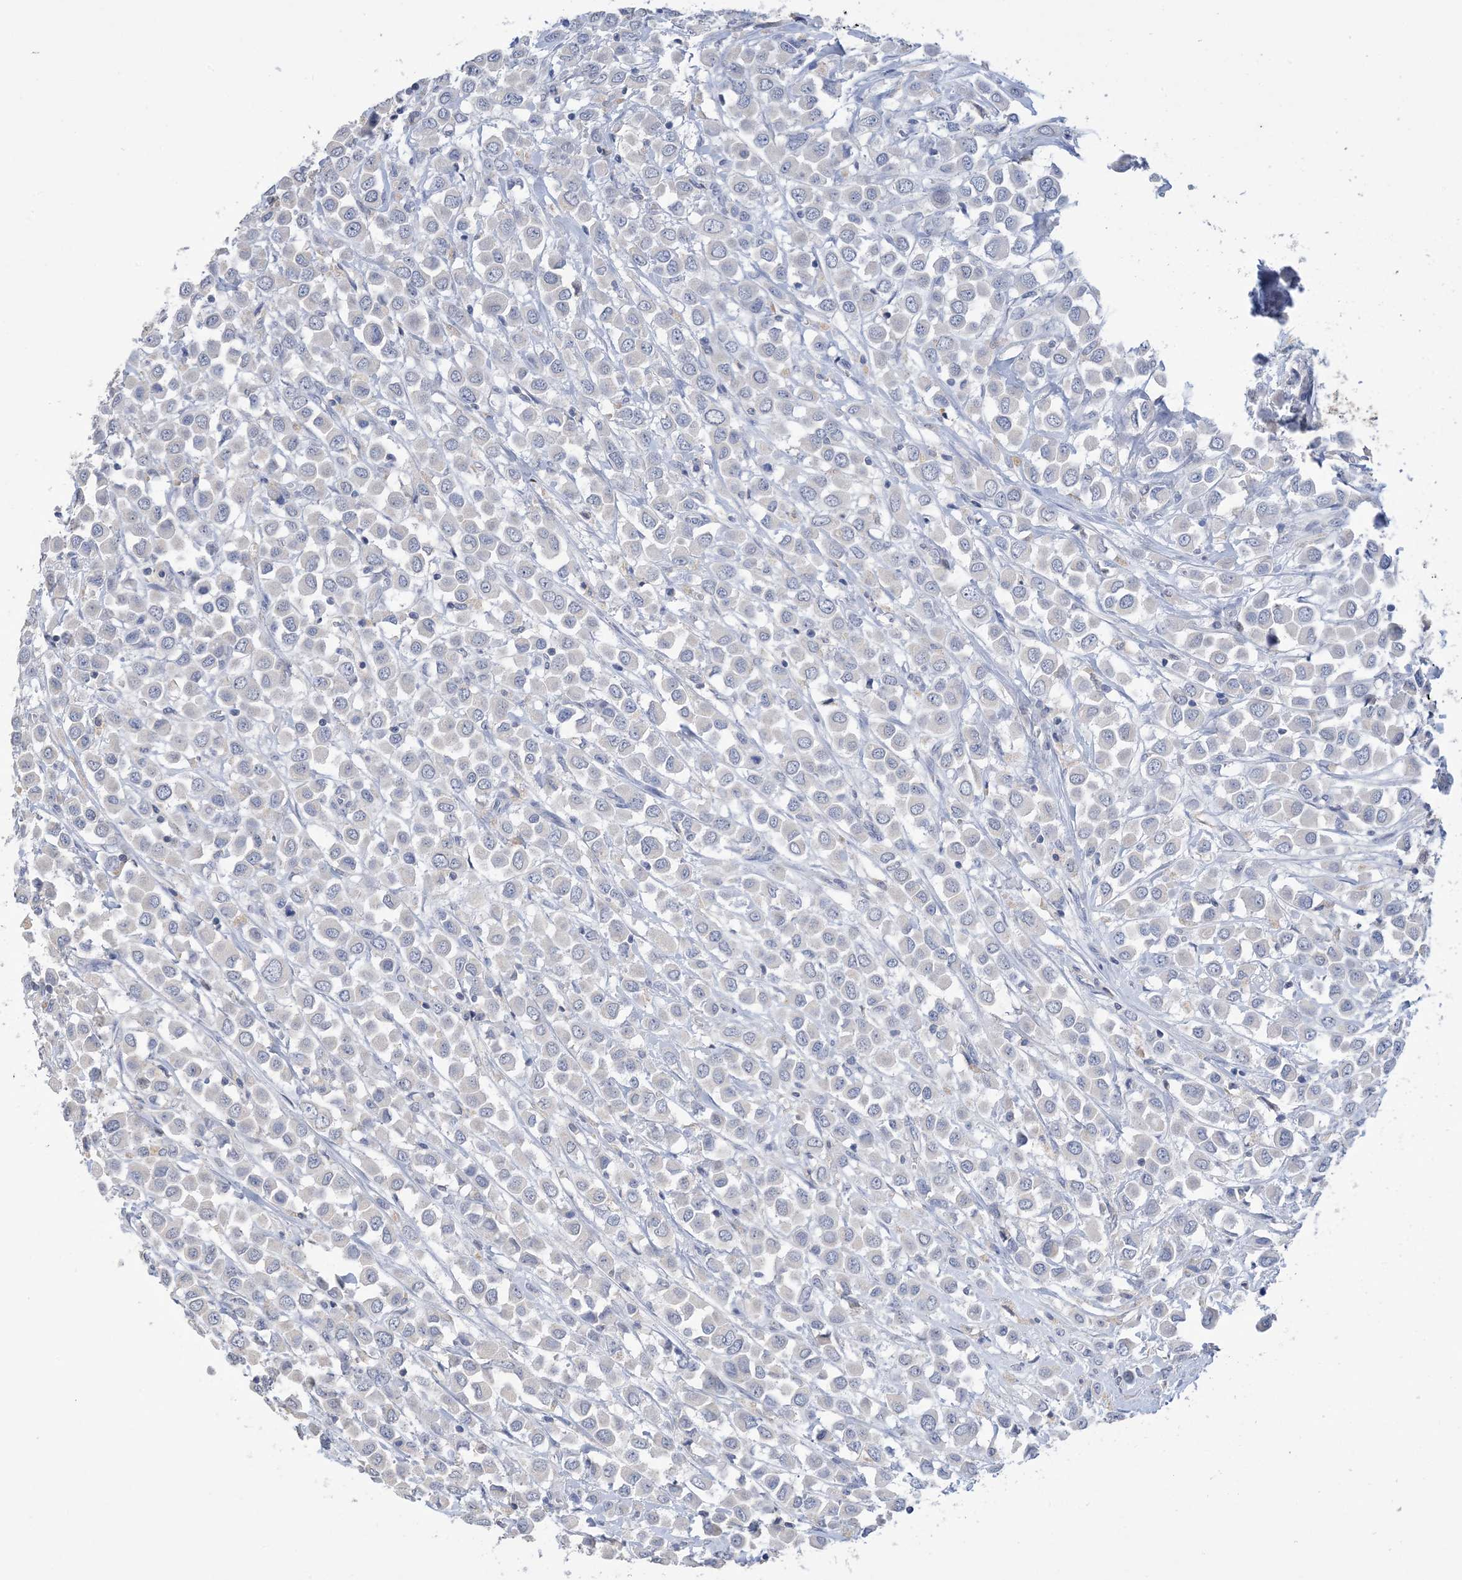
{"staining": {"intensity": "negative", "quantity": "none", "location": "none"}, "tissue": "breast cancer", "cell_type": "Tumor cells", "image_type": "cancer", "snomed": [{"axis": "morphology", "description": "Duct carcinoma"}, {"axis": "topography", "description": "Breast"}], "caption": "This is an immunohistochemistry histopathology image of human breast cancer. There is no positivity in tumor cells.", "gene": "DSC3", "patient": {"sex": "female", "age": 61}}